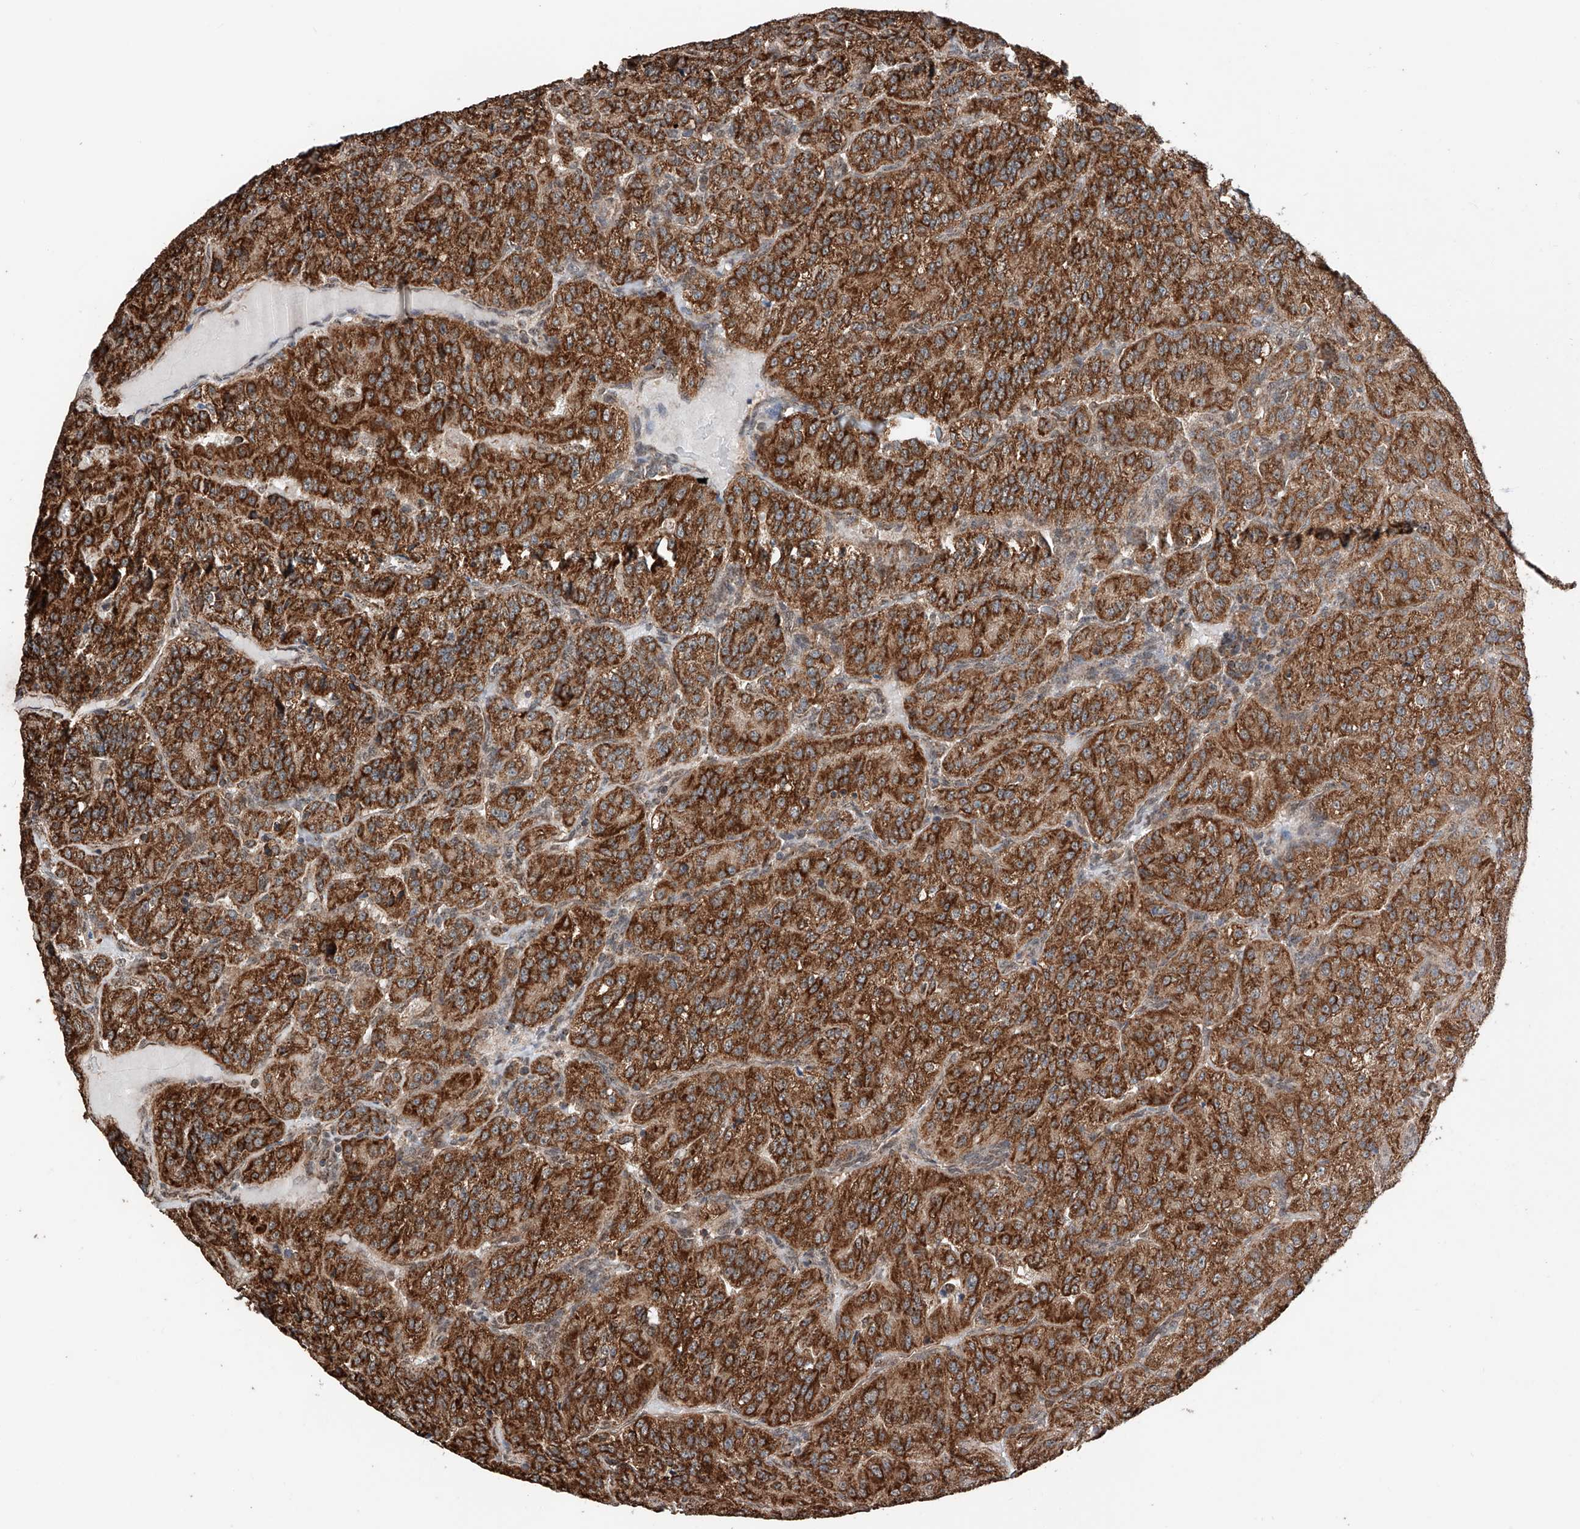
{"staining": {"intensity": "strong", "quantity": ">75%", "location": "cytoplasmic/membranous"}, "tissue": "renal cancer", "cell_type": "Tumor cells", "image_type": "cancer", "snomed": [{"axis": "morphology", "description": "Adenocarcinoma, NOS"}, {"axis": "topography", "description": "Kidney"}], "caption": "Immunohistochemistry (IHC) staining of adenocarcinoma (renal), which demonstrates high levels of strong cytoplasmic/membranous positivity in approximately >75% of tumor cells indicating strong cytoplasmic/membranous protein staining. The staining was performed using DAB (brown) for protein detection and nuclei were counterstained in hematoxylin (blue).", "gene": "ZNF445", "patient": {"sex": "female", "age": 63}}